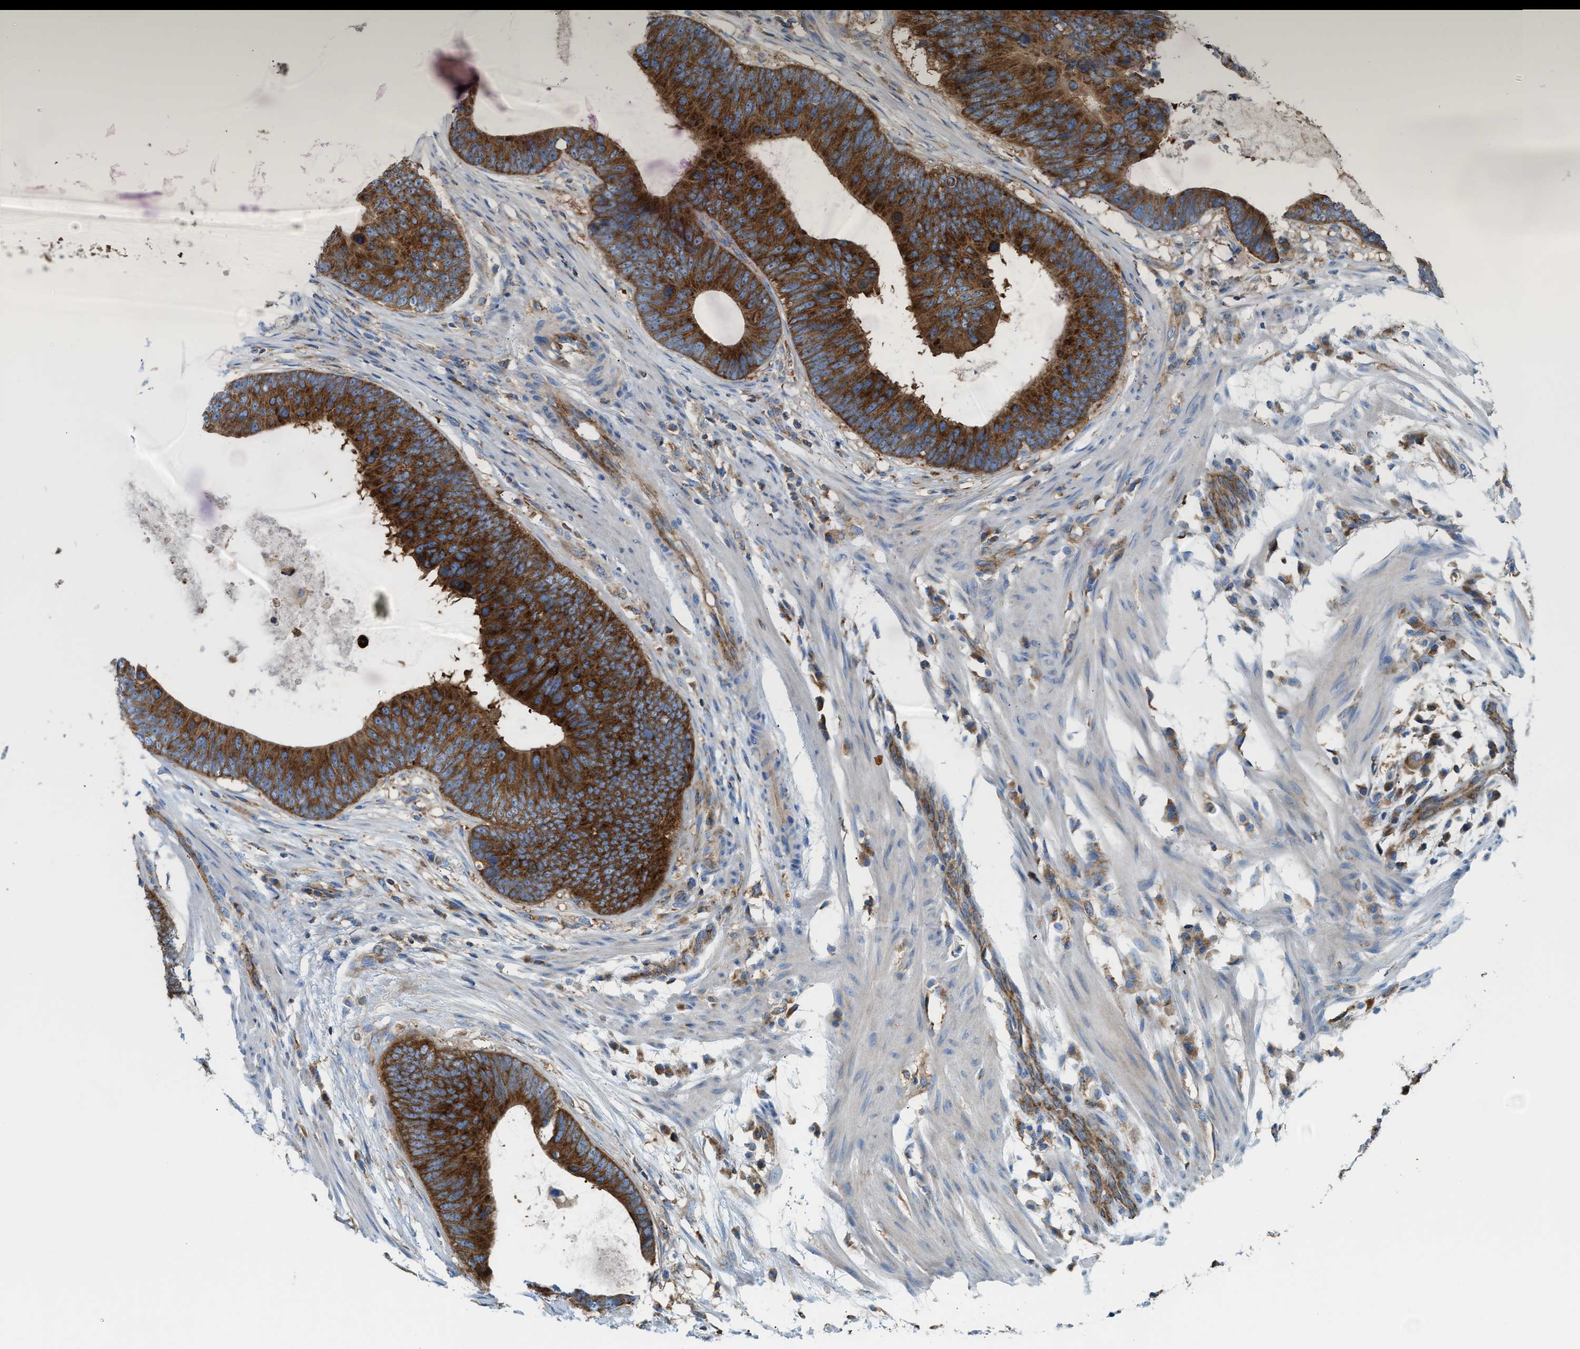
{"staining": {"intensity": "strong", "quantity": ">75%", "location": "cytoplasmic/membranous"}, "tissue": "colorectal cancer", "cell_type": "Tumor cells", "image_type": "cancer", "snomed": [{"axis": "morphology", "description": "Adenocarcinoma, NOS"}, {"axis": "topography", "description": "Colon"}], "caption": "Human colorectal cancer stained for a protein (brown) demonstrates strong cytoplasmic/membranous positive positivity in about >75% of tumor cells.", "gene": "TBC1D15", "patient": {"sex": "male", "age": 56}}